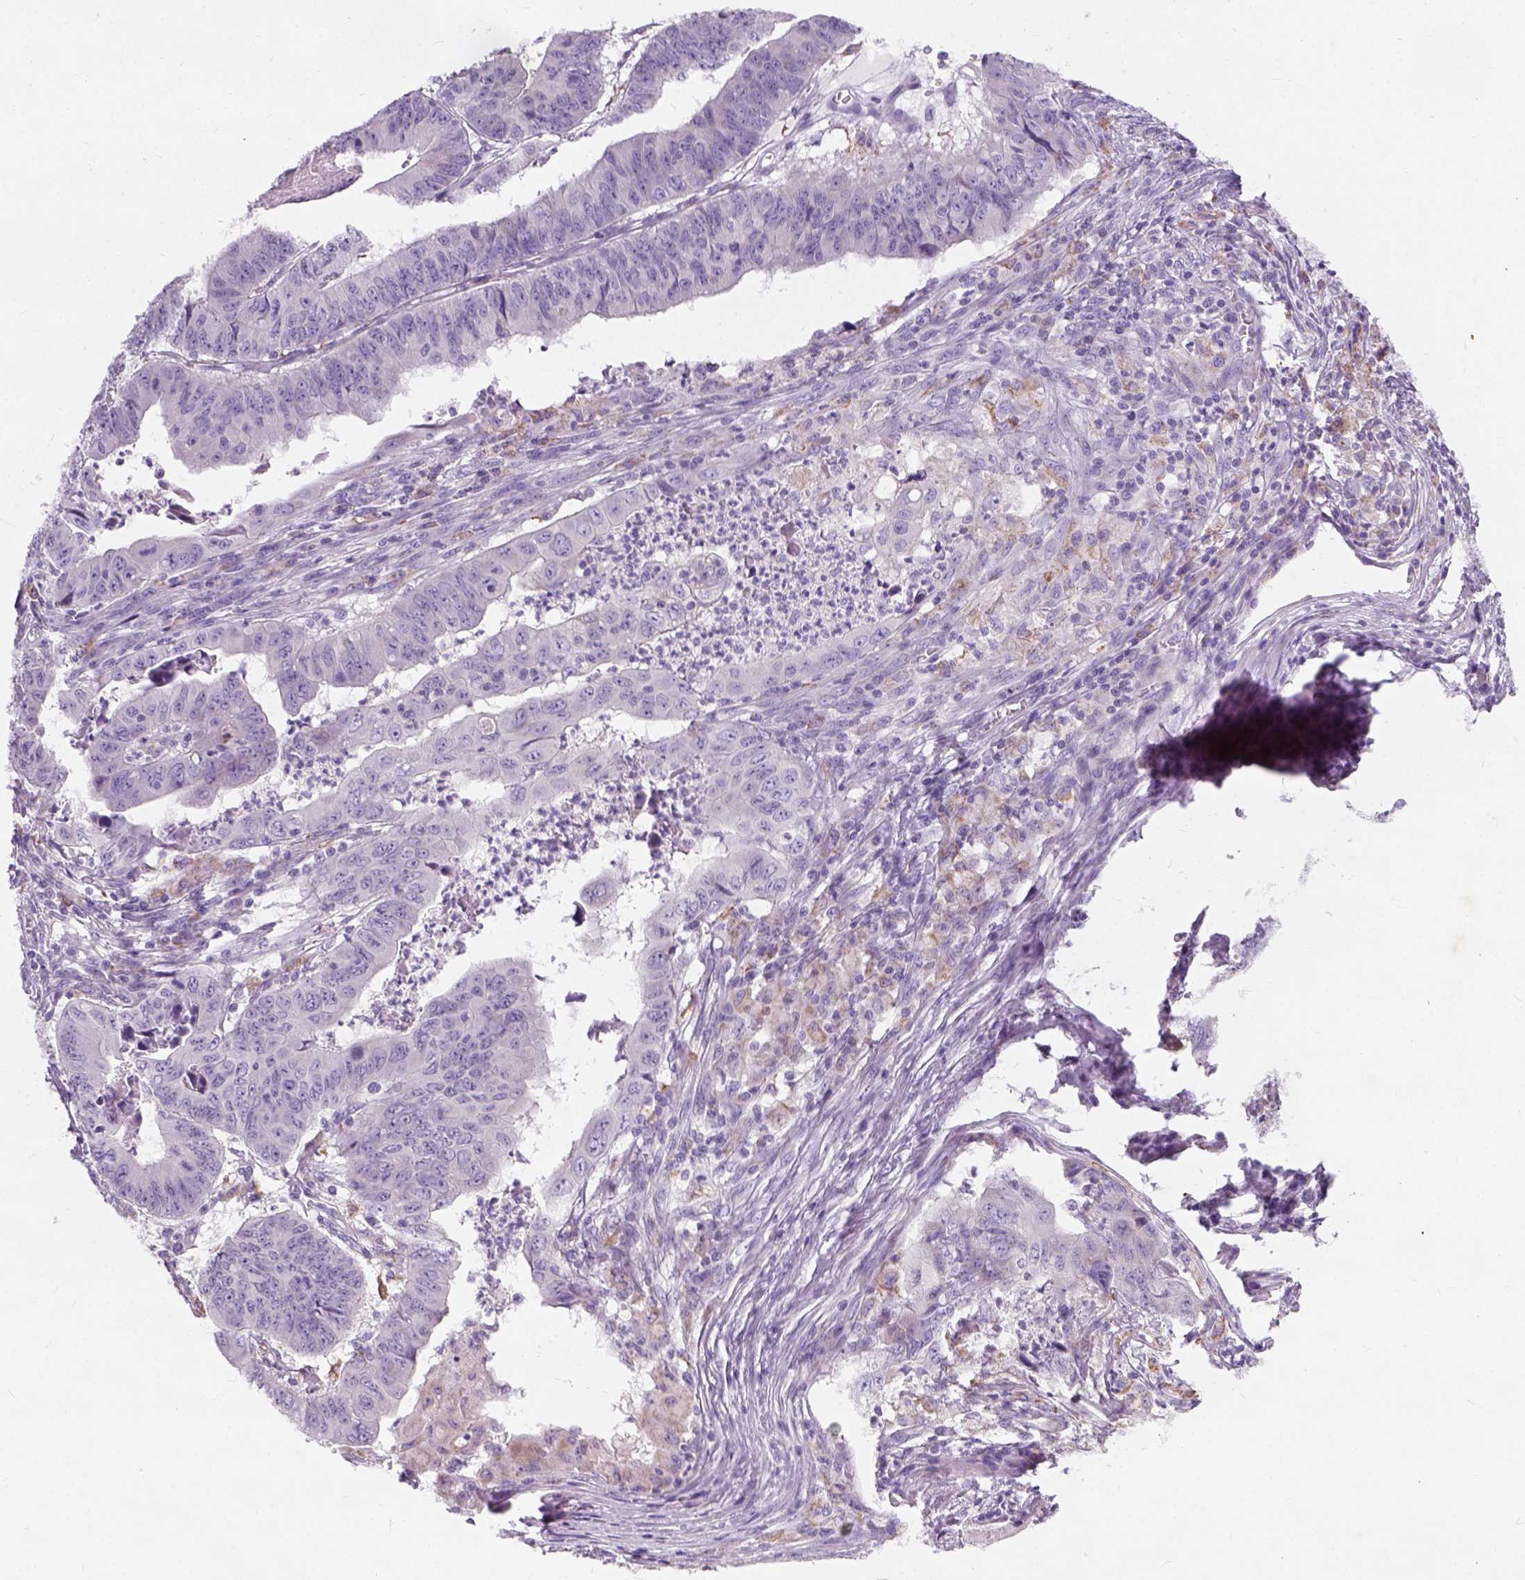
{"staining": {"intensity": "negative", "quantity": "none", "location": "none"}, "tissue": "stomach cancer", "cell_type": "Tumor cells", "image_type": "cancer", "snomed": [{"axis": "morphology", "description": "Adenocarcinoma, NOS"}, {"axis": "topography", "description": "Stomach, lower"}], "caption": "This is a image of IHC staining of stomach adenocarcinoma, which shows no positivity in tumor cells. (Immunohistochemistry, brightfield microscopy, high magnification).", "gene": "CHODL", "patient": {"sex": "male", "age": 77}}